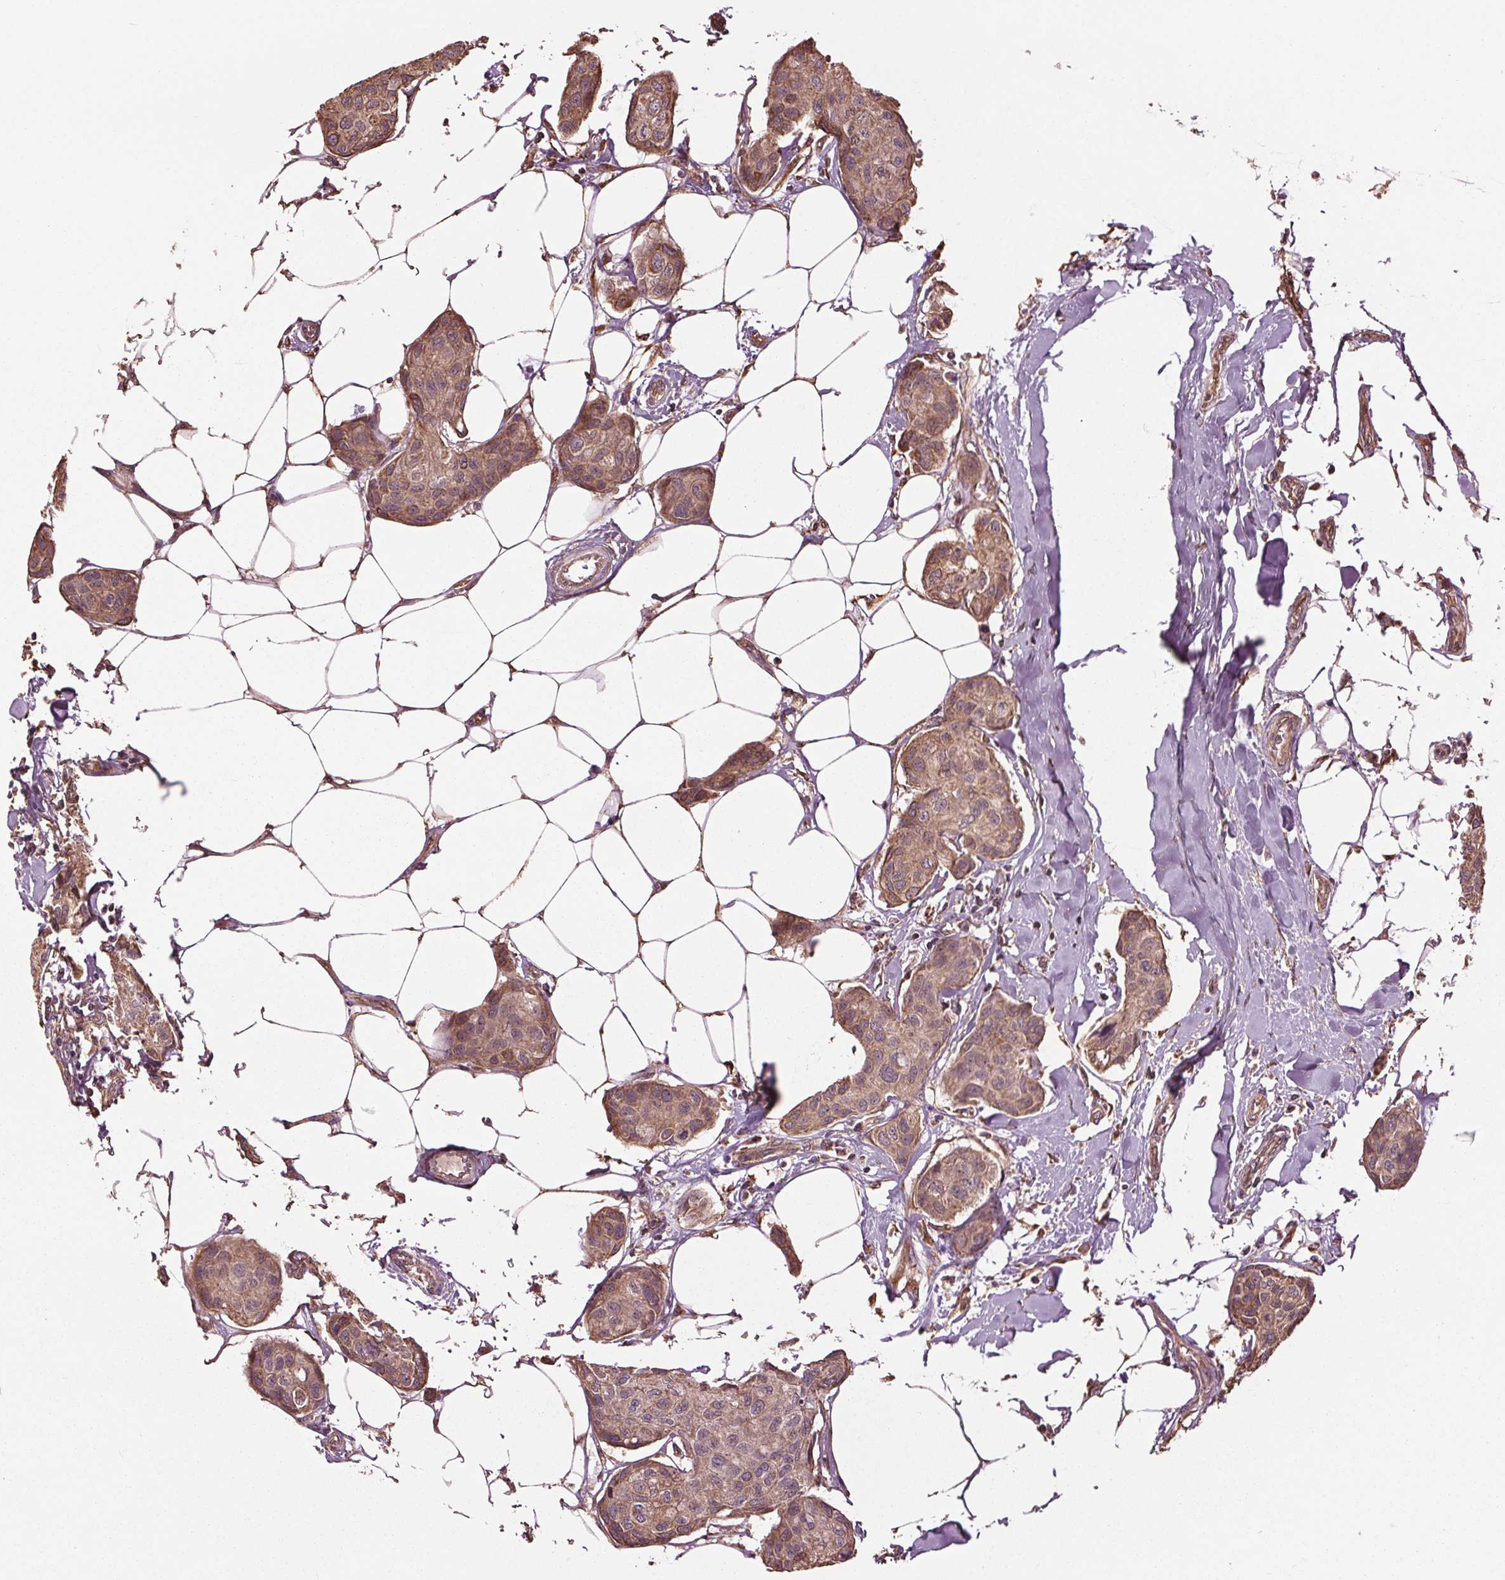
{"staining": {"intensity": "moderate", "quantity": ">75%", "location": "cytoplasmic/membranous"}, "tissue": "breast cancer", "cell_type": "Tumor cells", "image_type": "cancer", "snomed": [{"axis": "morphology", "description": "Duct carcinoma"}, {"axis": "topography", "description": "Breast"}], "caption": "IHC staining of breast cancer, which demonstrates medium levels of moderate cytoplasmic/membranous staining in approximately >75% of tumor cells indicating moderate cytoplasmic/membranous protein staining. The staining was performed using DAB (3,3'-diaminobenzidine) (brown) for protein detection and nuclei were counterstained in hematoxylin (blue).", "gene": "RNPEP", "patient": {"sex": "female", "age": 80}}